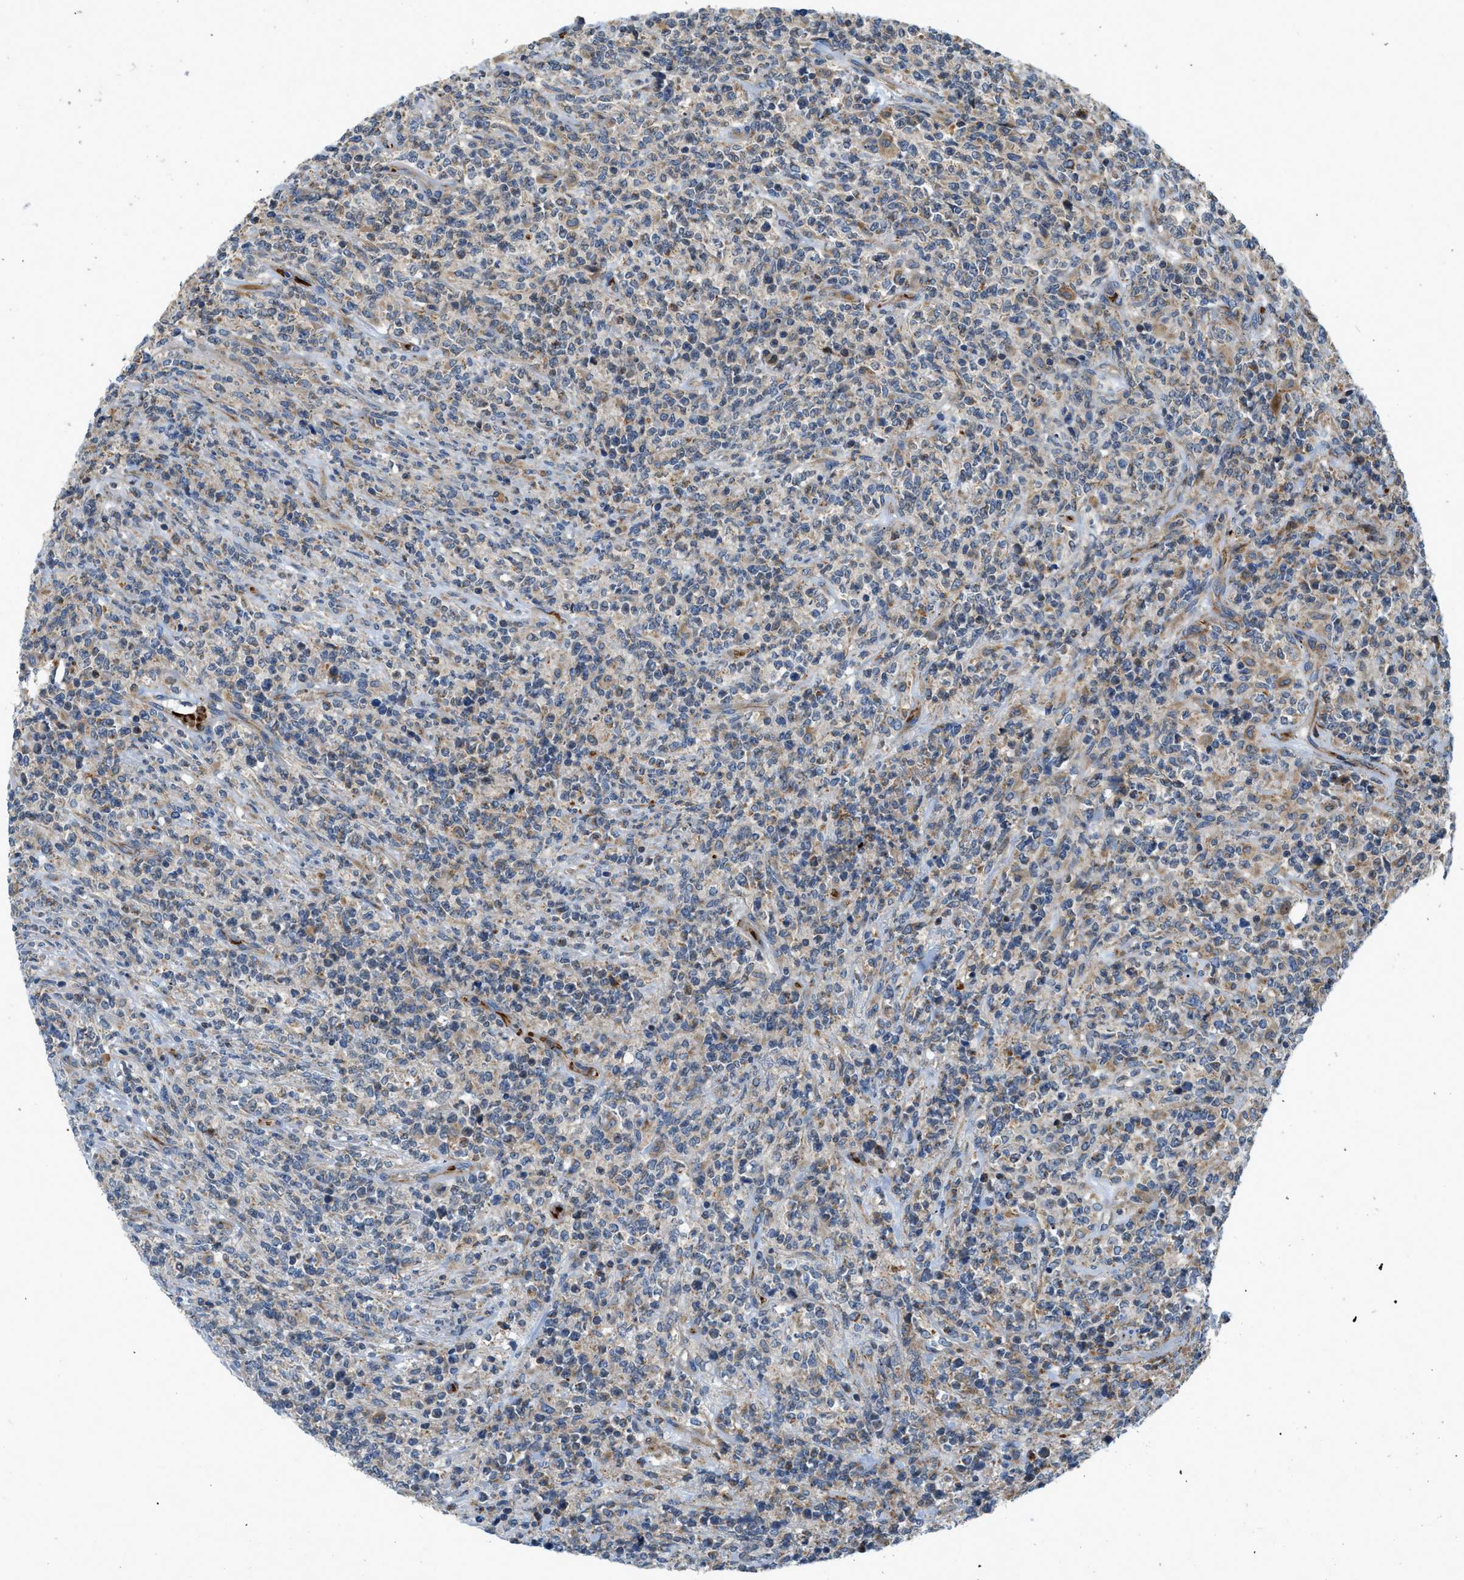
{"staining": {"intensity": "negative", "quantity": "none", "location": "none"}, "tissue": "lymphoma", "cell_type": "Tumor cells", "image_type": "cancer", "snomed": [{"axis": "morphology", "description": "Malignant lymphoma, non-Hodgkin's type, High grade"}, {"axis": "topography", "description": "Soft tissue"}], "caption": "A micrograph of lymphoma stained for a protein displays no brown staining in tumor cells.", "gene": "ZNF831", "patient": {"sex": "male", "age": 18}}